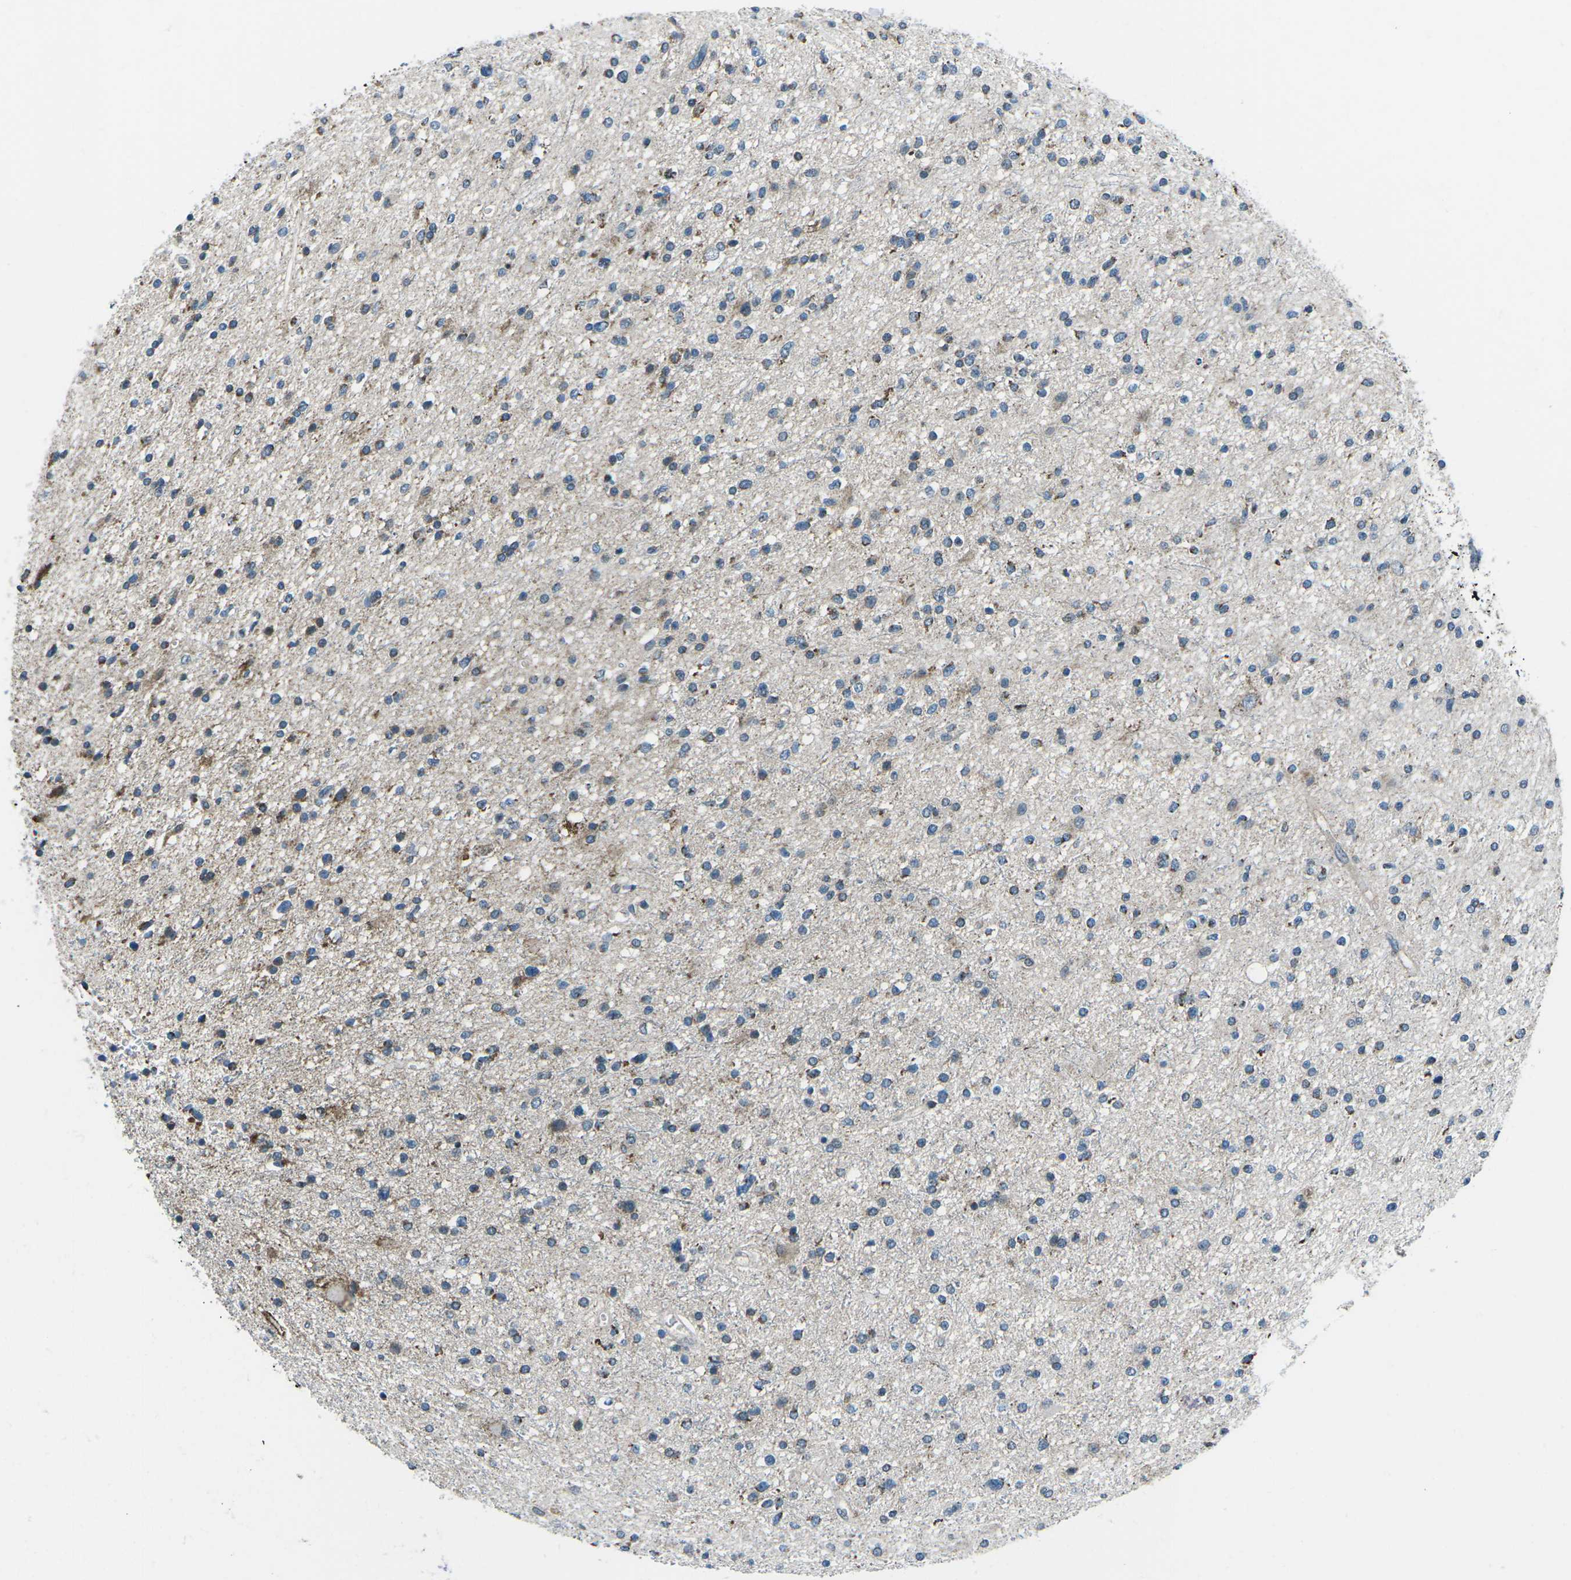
{"staining": {"intensity": "moderate", "quantity": "25%-75%", "location": "cytoplasmic/membranous"}, "tissue": "glioma", "cell_type": "Tumor cells", "image_type": "cancer", "snomed": [{"axis": "morphology", "description": "Glioma, malignant, High grade"}, {"axis": "topography", "description": "Brain"}], "caption": "A brown stain highlights moderate cytoplasmic/membranous expression of a protein in high-grade glioma (malignant) tumor cells.", "gene": "RFESD", "patient": {"sex": "male", "age": 33}}